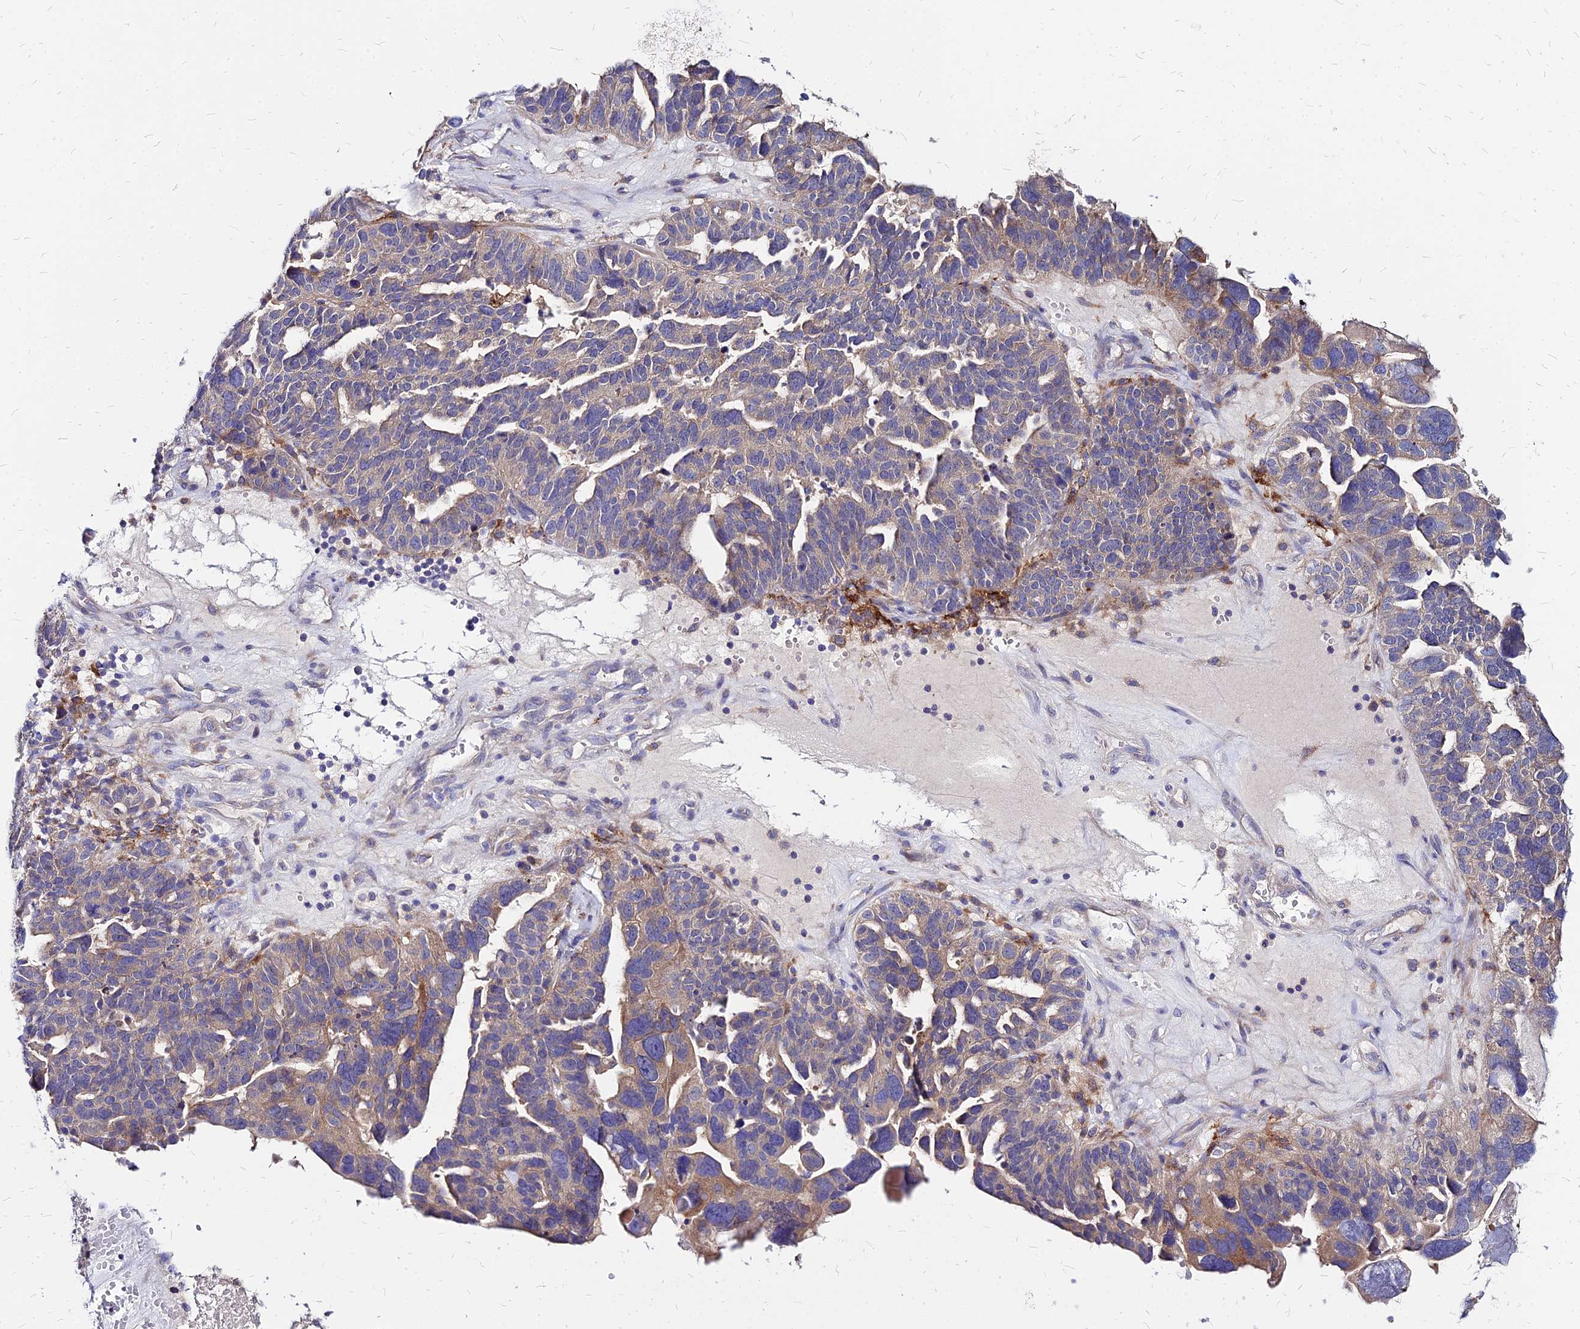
{"staining": {"intensity": "weak", "quantity": "<25%", "location": "cytoplasmic/membranous"}, "tissue": "ovarian cancer", "cell_type": "Tumor cells", "image_type": "cancer", "snomed": [{"axis": "morphology", "description": "Cystadenocarcinoma, serous, NOS"}, {"axis": "topography", "description": "Ovary"}], "caption": "A histopathology image of human ovarian cancer (serous cystadenocarcinoma) is negative for staining in tumor cells.", "gene": "COMMD10", "patient": {"sex": "female", "age": 59}}